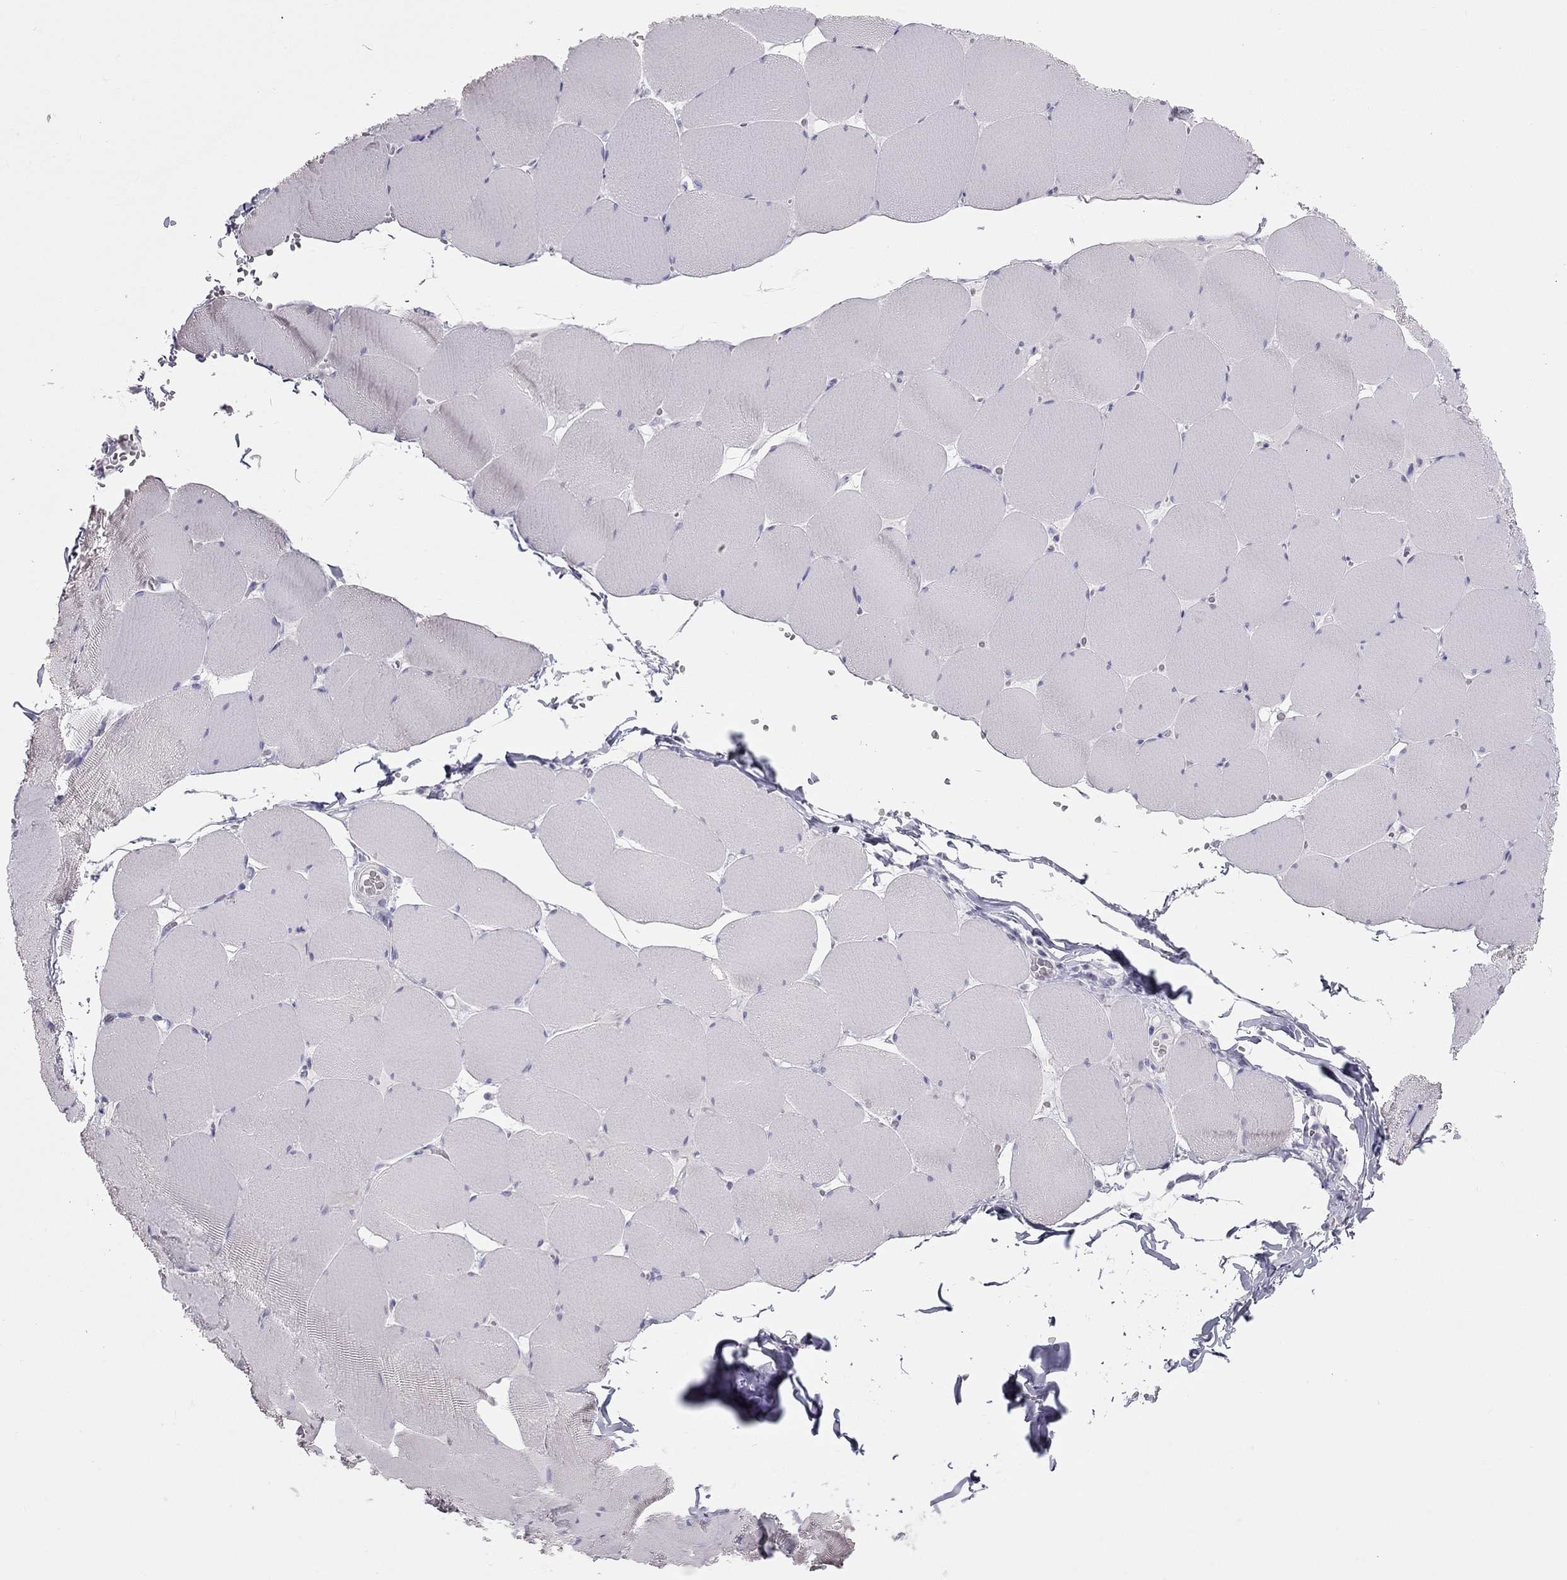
{"staining": {"intensity": "negative", "quantity": "none", "location": "none"}, "tissue": "skeletal muscle", "cell_type": "Myocytes", "image_type": "normal", "snomed": [{"axis": "morphology", "description": "Normal tissue, NOS"}, {"axis": "morphology", "description": "Malignant melanoma, Metastatic site"}, {"axis": "topography", "description": "Skeletal muscle"}], "caption": "A photomicrograph of human skeletal muscle is negative for staining in myocytes. (DAB immunohistochemistry, high magnification).", "gene": "SPATA12", "patient": {"sex": "male", "age": 50}}